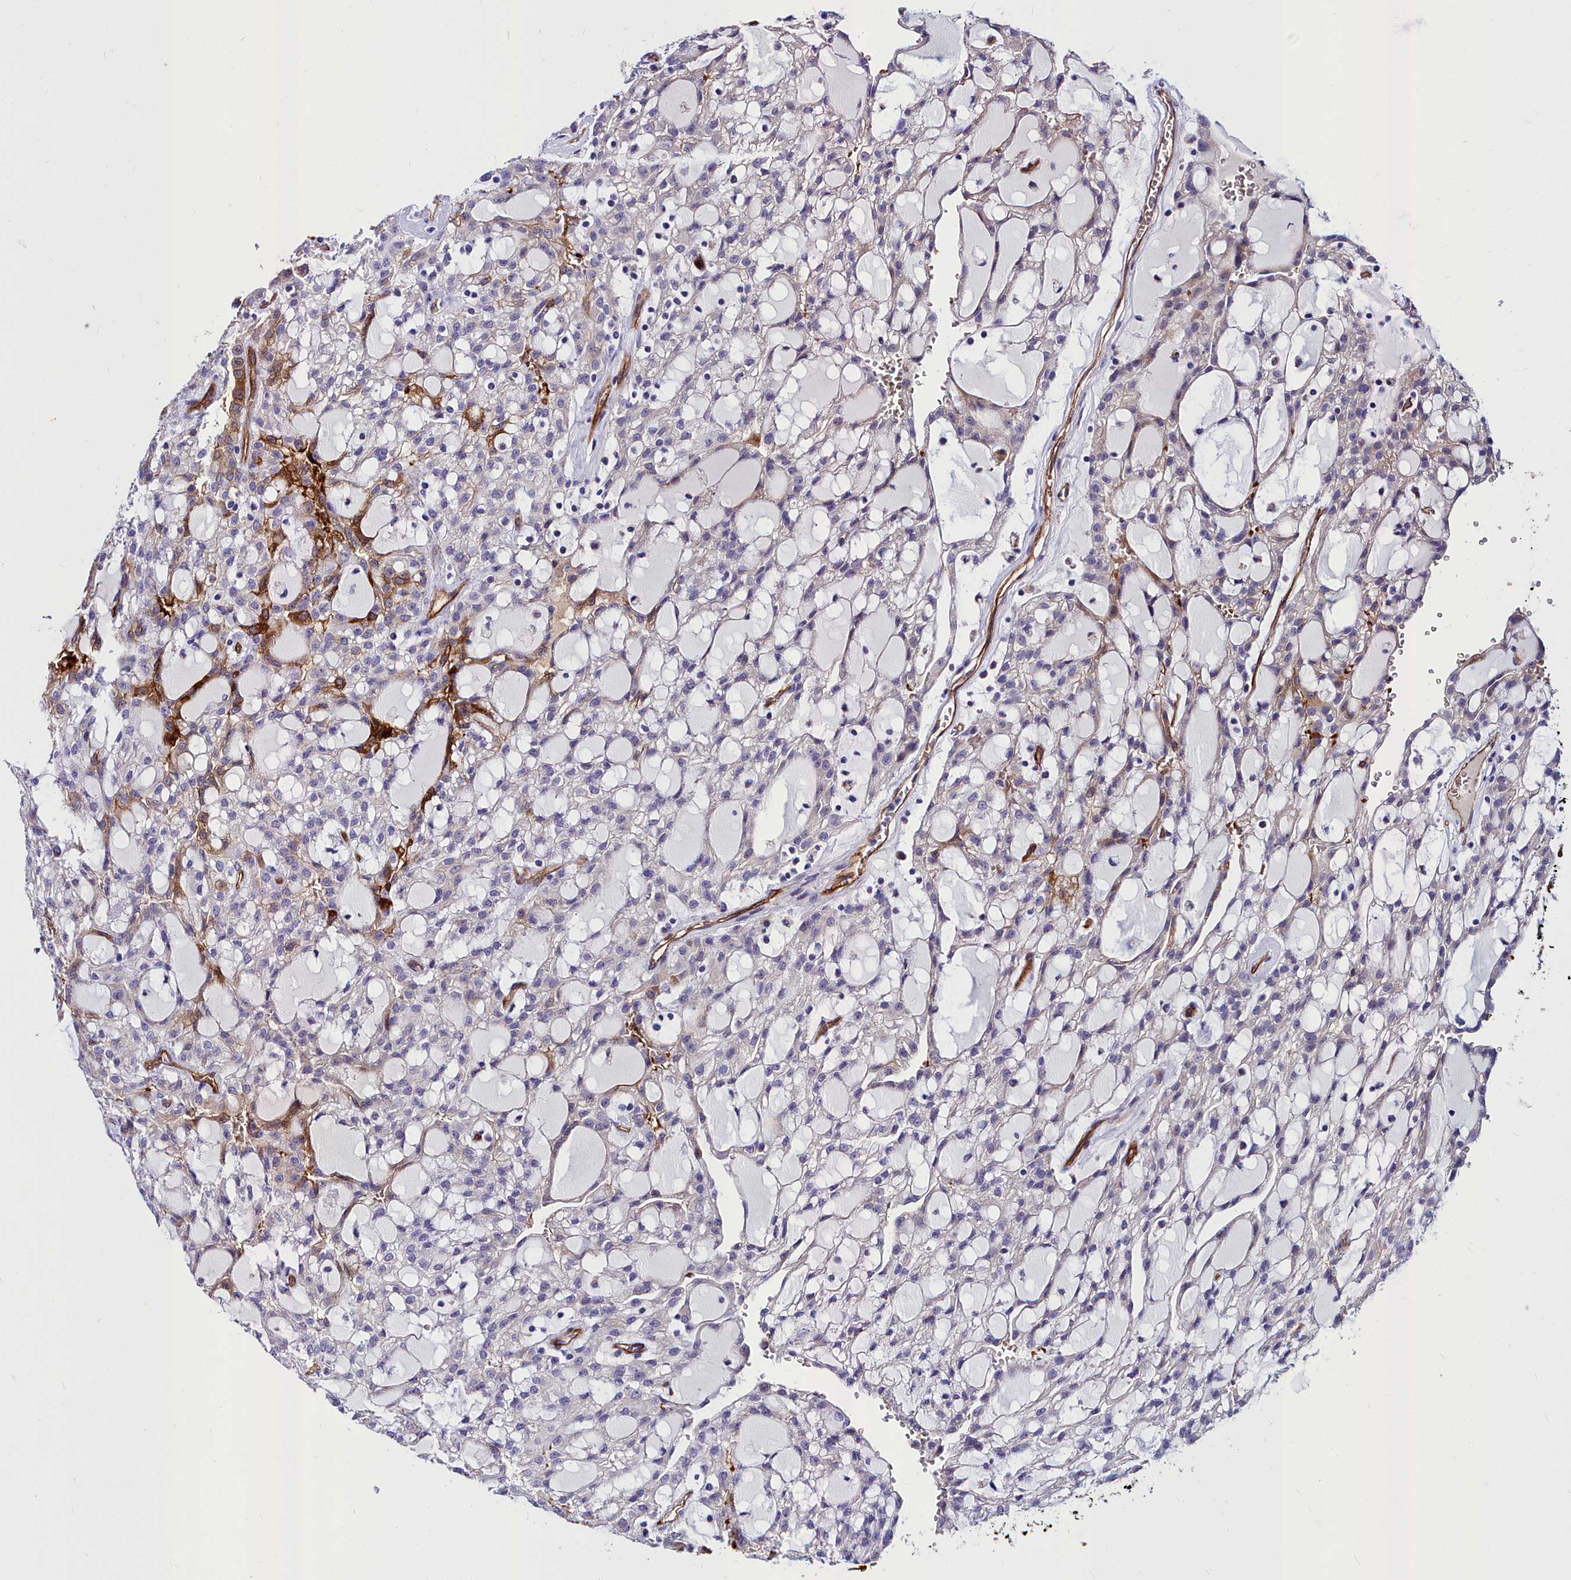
{"staining": {"intensity": "negative", "quantity": "none", "location": "none"}, "tissue": "renal cancer", "cell_type": "Tumor cells", "image_type": "cancer", "snomed": [{"axis": "morphology", "description": "Adenocarcinoma, NOS"}, {"axis": "topography", "description": "Kidney"}], "caption": "Tumor cells are negative for protein expression in human renal cancer. (DAB immunohistochemistry, high magnification).", "gene": "CYP4F11", "patient": {"sex": "male", "age": 63}}